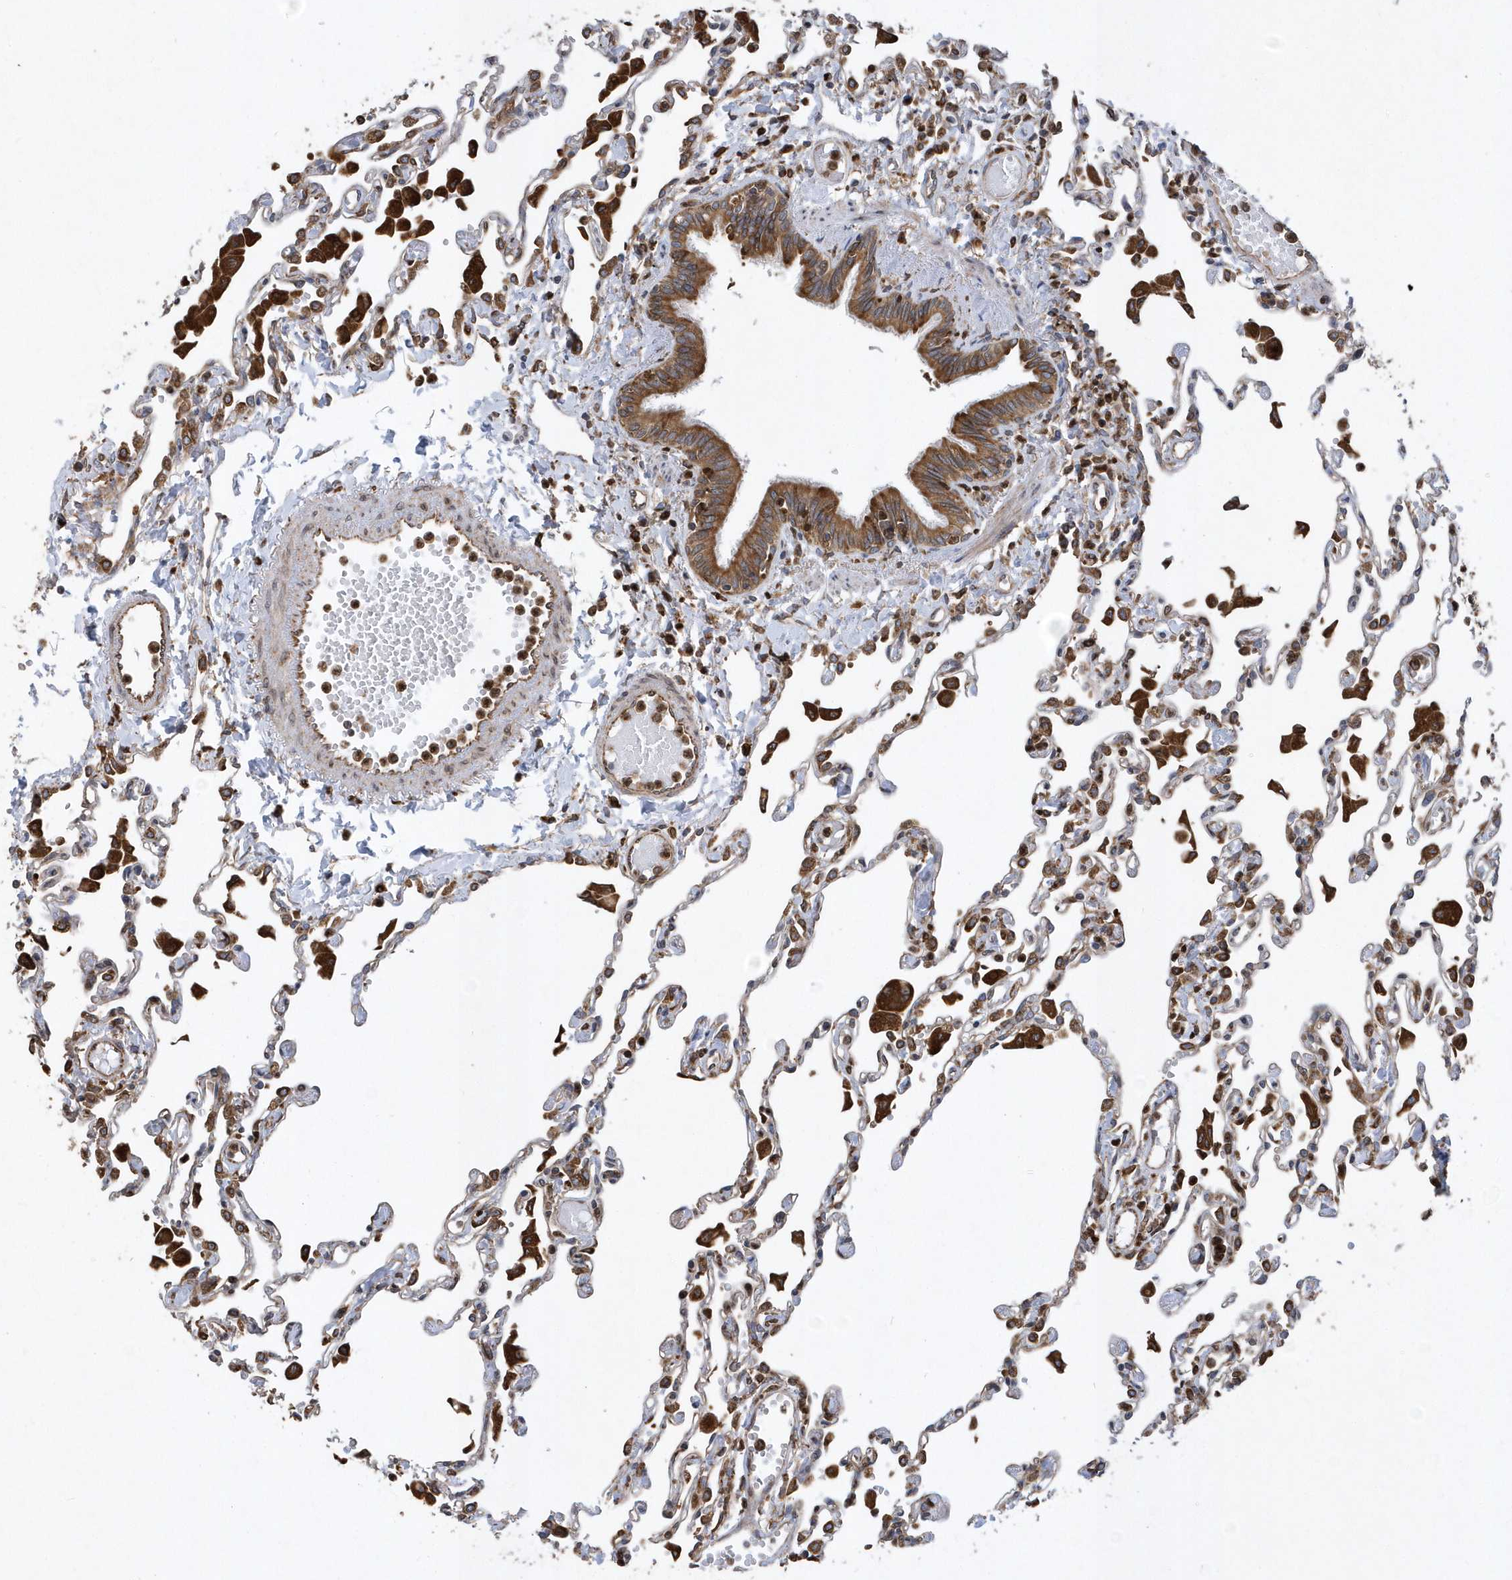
{"staining": {"intensity": "moderate", "quantity": "25%-75%", "location": "cytoplasmic/membranous"}, "tissue": "lung", "cell_type": "Alveolar cells", "image_type": "normal", "snomed": [{"axis": "morphology", "description": "Normal tissue, NOS"}, {"axis": "topography", "description": "Bronchus"}, {"axis": "topography", "description": "Lung"}], "caption": "The photomicrograph shows immunohistochemical staining of benign lung. There is moderate cytoplasmic/membranous expression is appreciated in approximately 25%-75% of alveolar cells.", "gene": "VAMP7", "patient": {"sex": "female", "age": 49}}